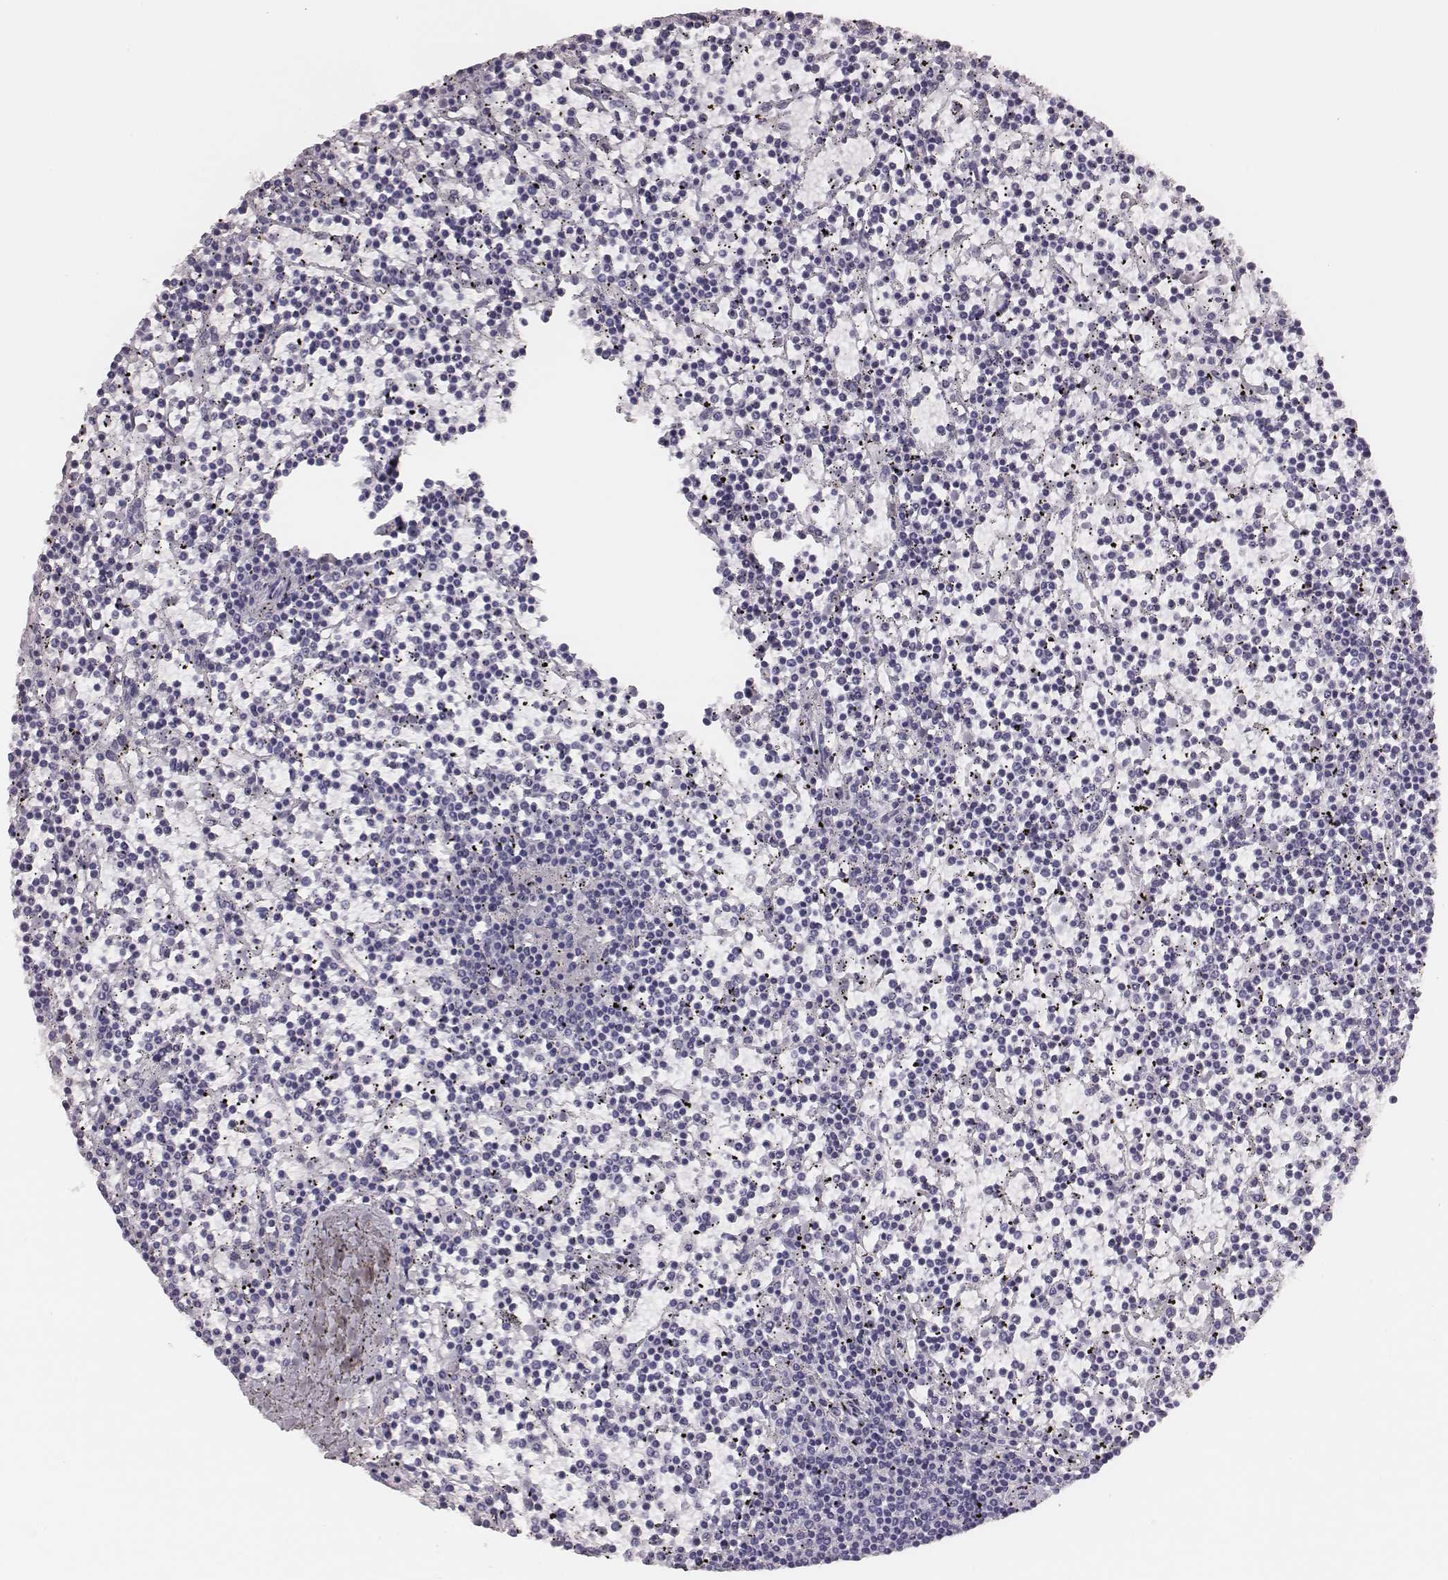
{"staining": {"intensity": "negative", "quantity": "none", "location": "none"}, "tissue": "lymphoma", "cell_type": "Tumor cells", "image_type": "cancer", "snomed": [{"axis": "morphology", "description": "Malignant lymphoma, non-Hodgkin's type, Low grade"}, {"axis": "topography", "description": "Spleen"}], "caption": "Lymphoma stained for a protein using immunohistochemistry (IHC) exhibits no positivity tumor cells.", "gene": "H1-6", "patient": {"sex": "female", "age": 19}}